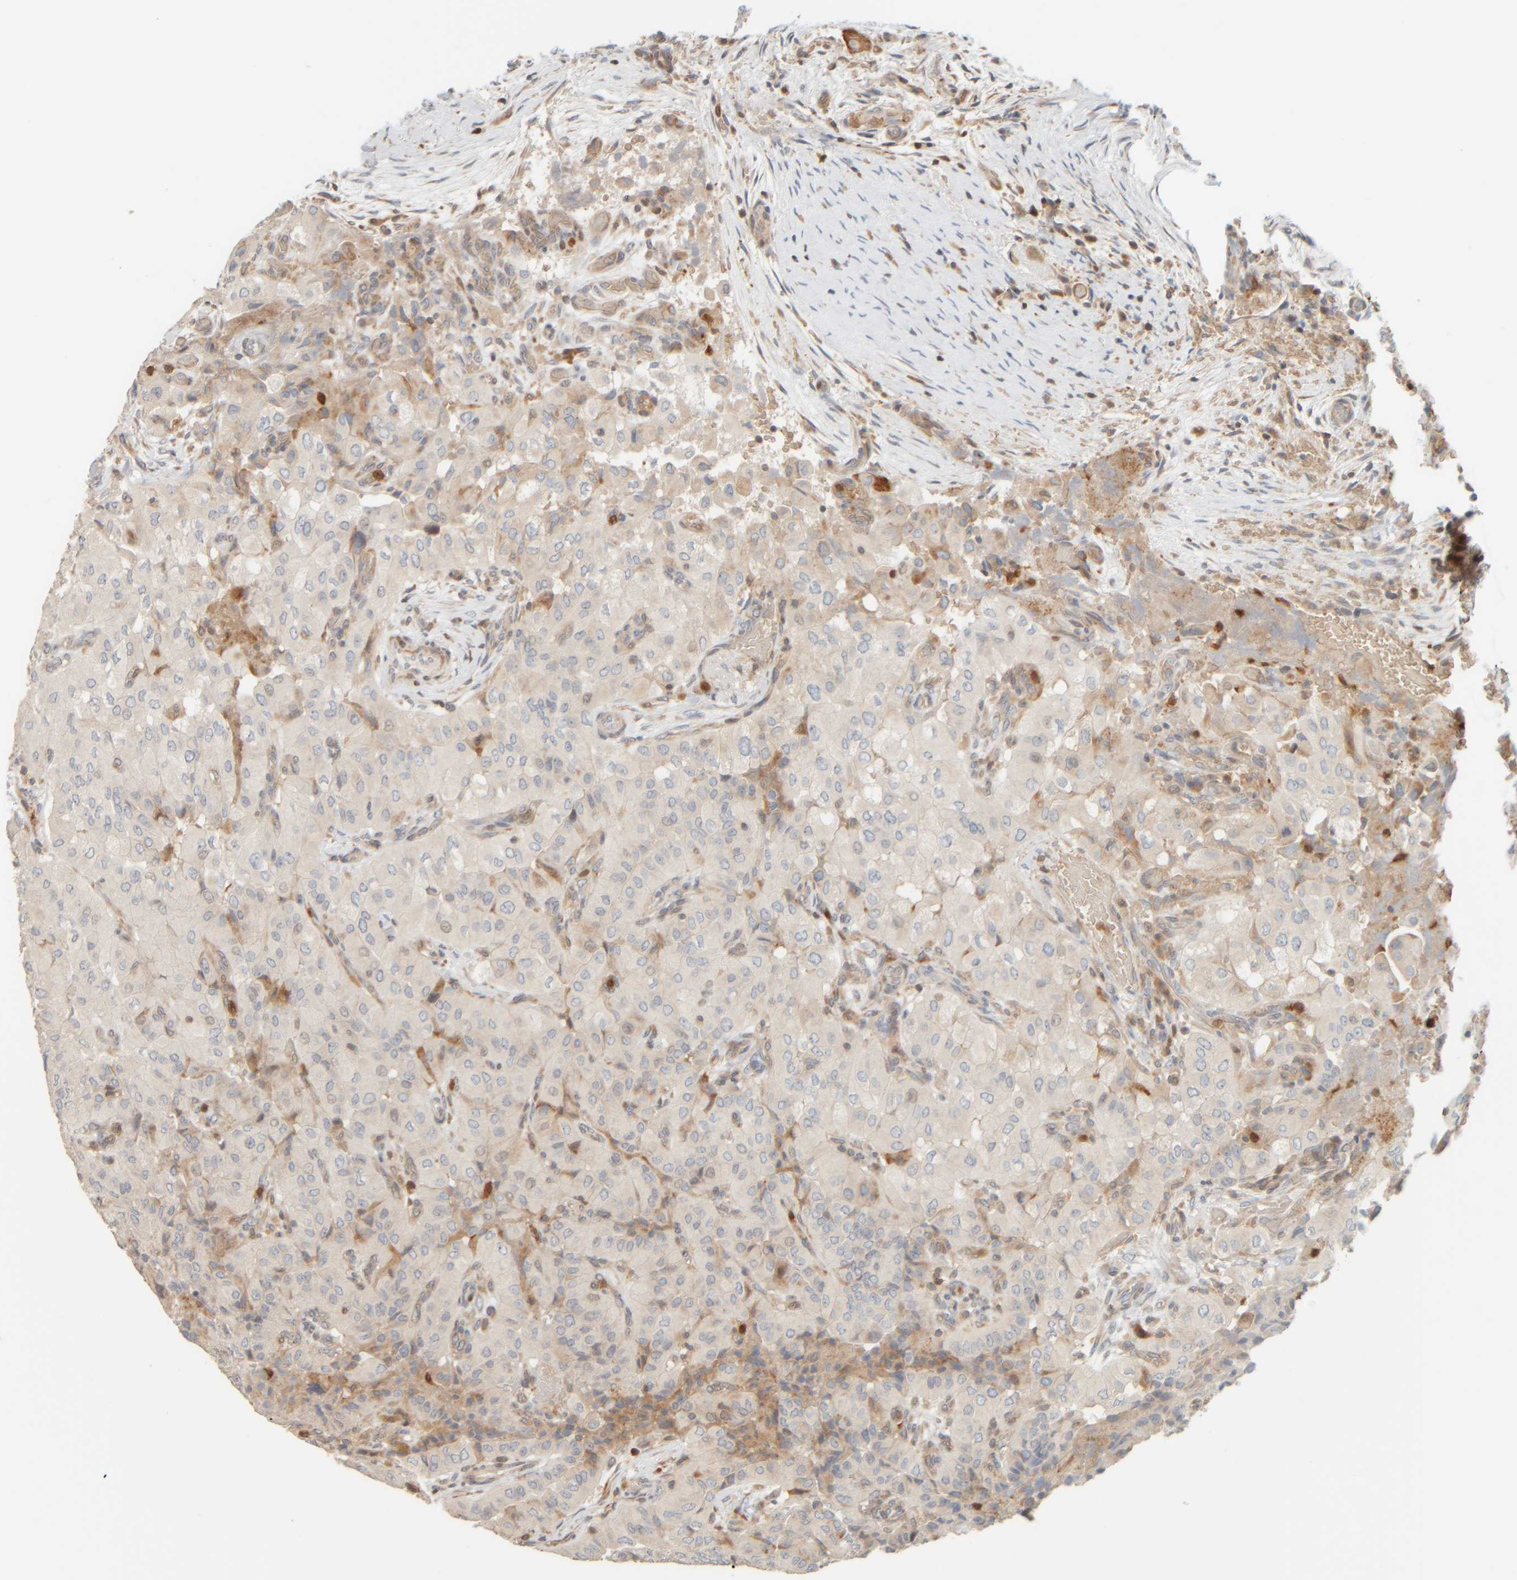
{"staining": {"intensity": "weak", "quantity": "25%-75%", "location": "cytoplasmic/membranous"}, "tissue": "thyroid cancer", "cell_type": "Tumor cells", "image_type": "cancer", "snomed": [{"axis": "morphology", "description": "Papillary adenocarcinoma, NOS"}, {"axis": "topography", "description": "Thyroid gland"}], "caption": "Tumor cells exhibit low levels of weak cytoplasmic/membranous staining in about 25%-75% of cells in thyroid papillary adenocarcinoma.", "gene": "PTGES3L-AARSD1", "patient": {"sex": "female", "age": 59}}